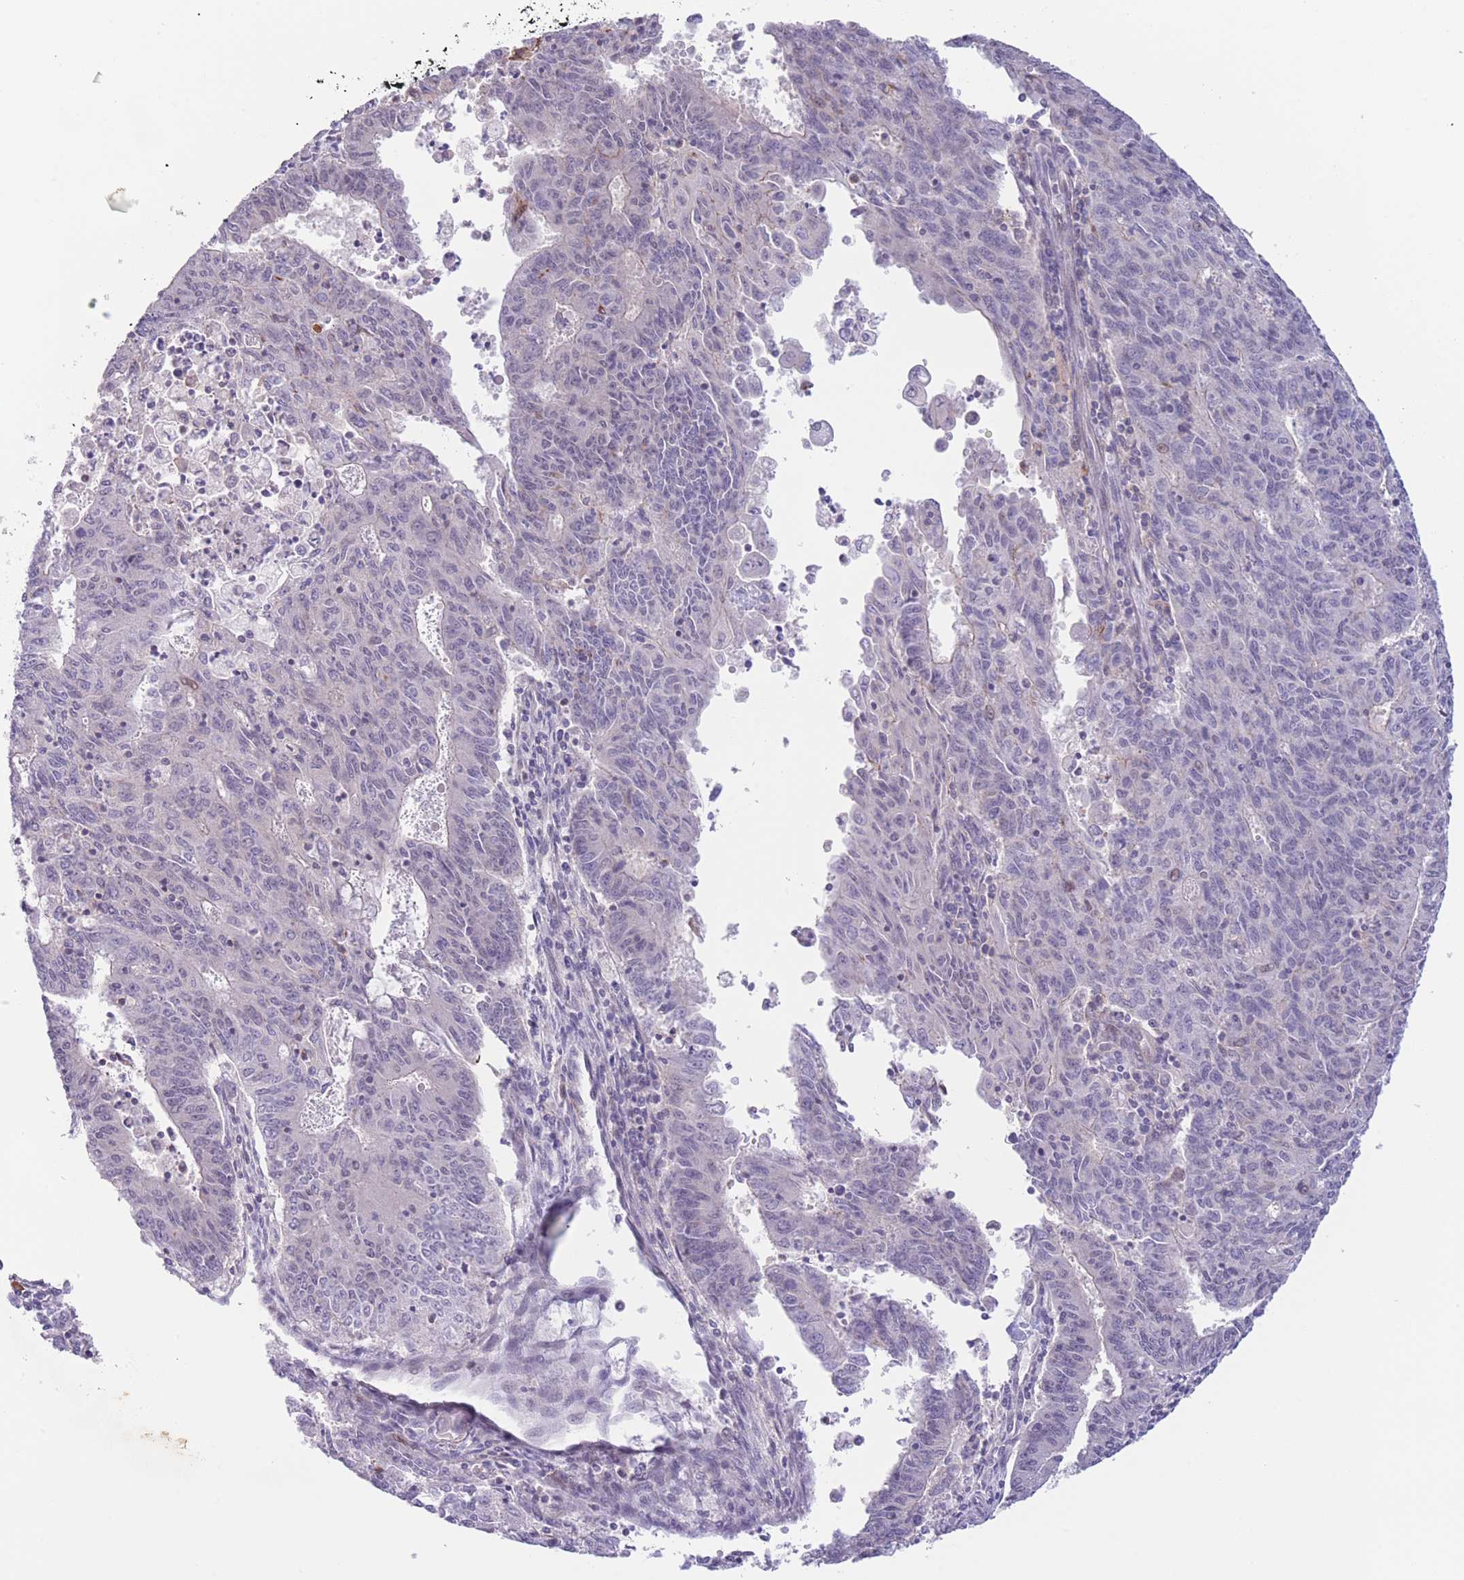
{"staining": {"intensity": "negative", "quantity": "none", "location": "none"}, "tissue": "endometrial cancer", "cell_type": "Tumor cells", "image_type": "cancer", "snomed": [{"axis": "morphology", "description": "Adenocarcinoma, NOS"}, {"axis": "topography", "description": "Endometrium"}], "caption": "There is no significant positivity in tumor cells of adenocarcinoma (endometrial).", "gene": "C9orf152", "patient": {"sex": "female", "age": 59}}